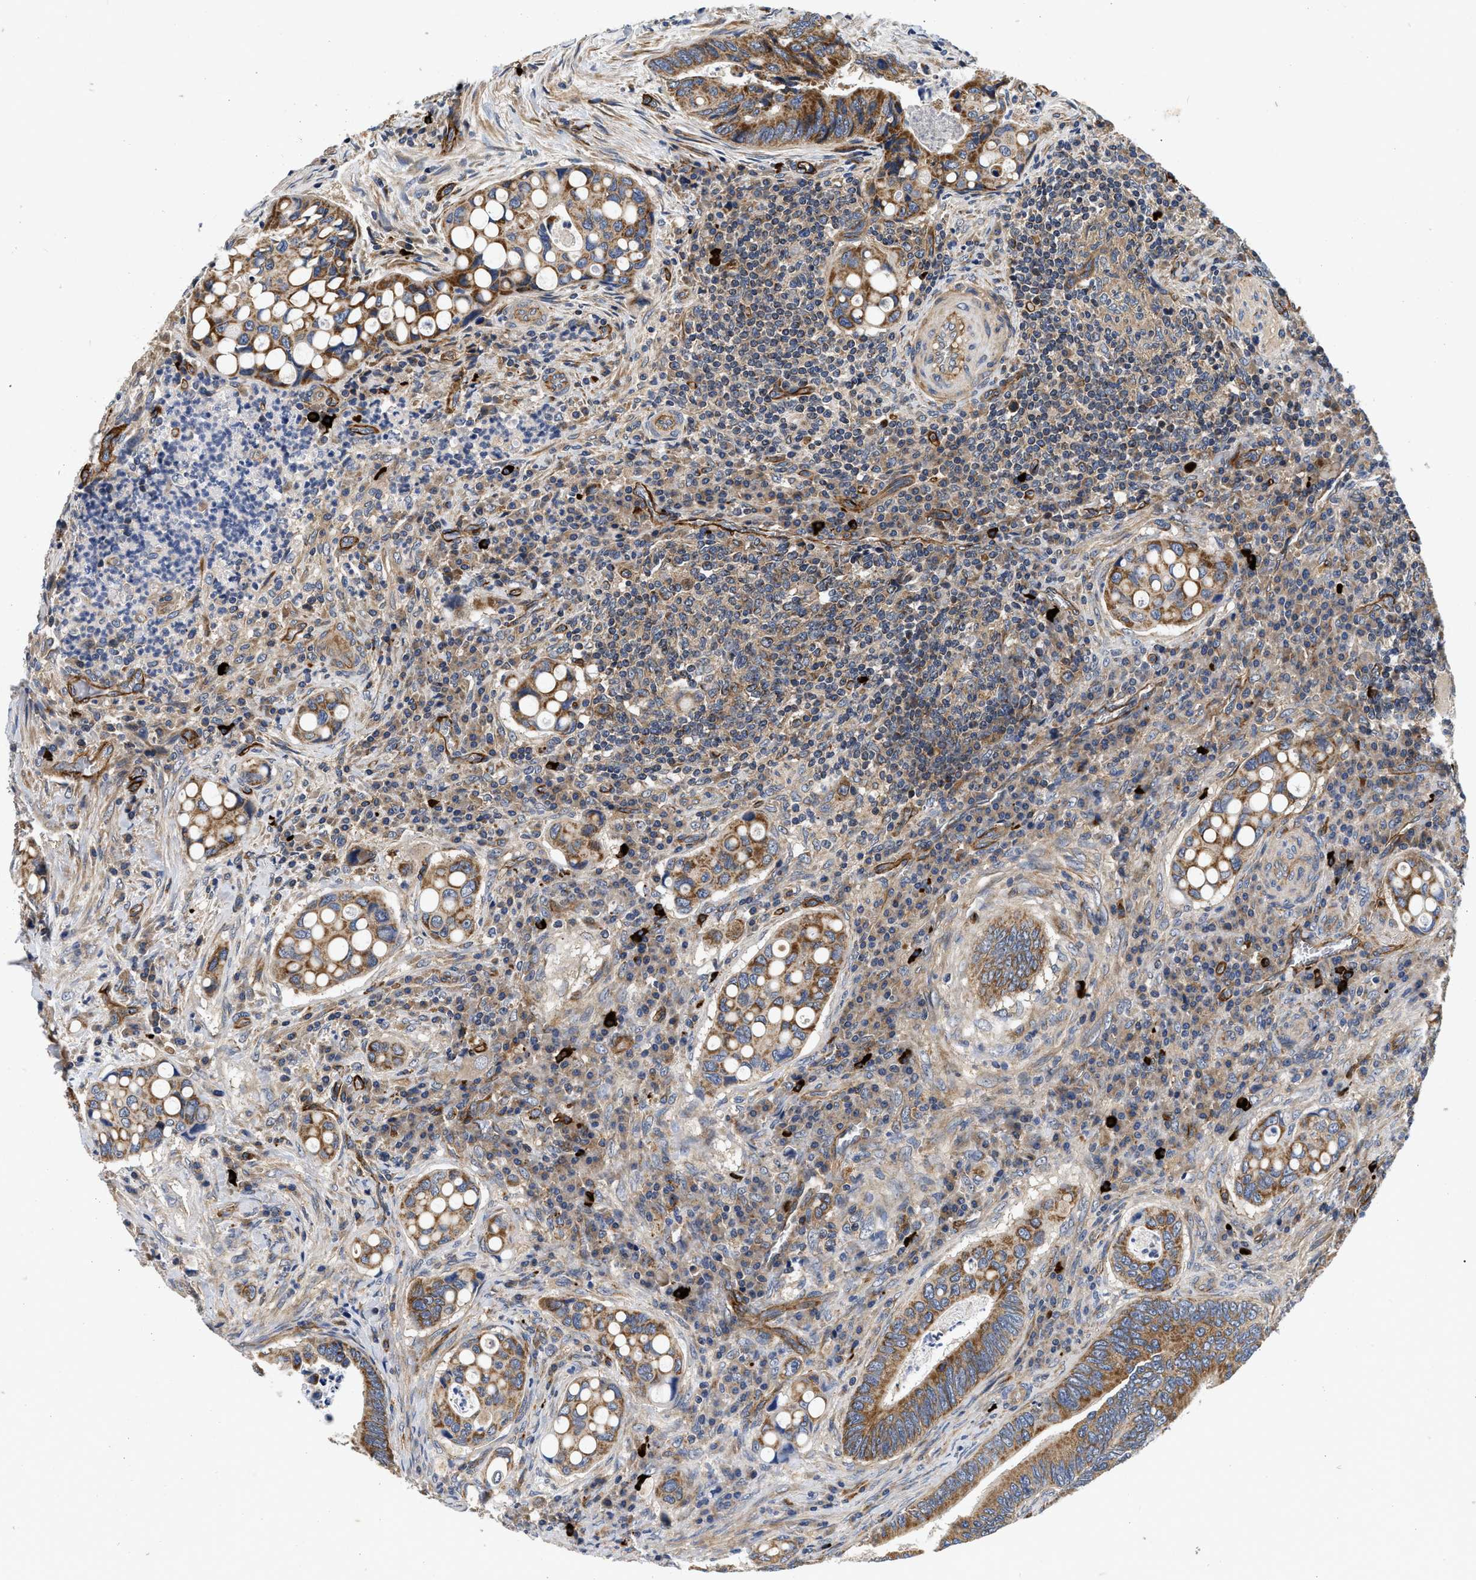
{"staining": {"intensity": "strong", "quantity": ">75%", "location": "cytoplasmic/membranous"}, "tissue": "colorectal cancer", "cell_type": "Tumor cells", "image_type": "cancer", "snomed": [{"axis": "morphology", "description": "Inflammation, NOS"}, {"axis": "morphology", "description": "Adenocarcinoma, NOS"}, {"axis": "topography", "description": "Colon"}], "caption": "An image of colorectal adenocarcinoma stained for a protein demonstrates strong cytoplasmic/membranous brown staining in tumor cells.", "gene": "NME6", "patient": {"sex": "male", "age": 72}}